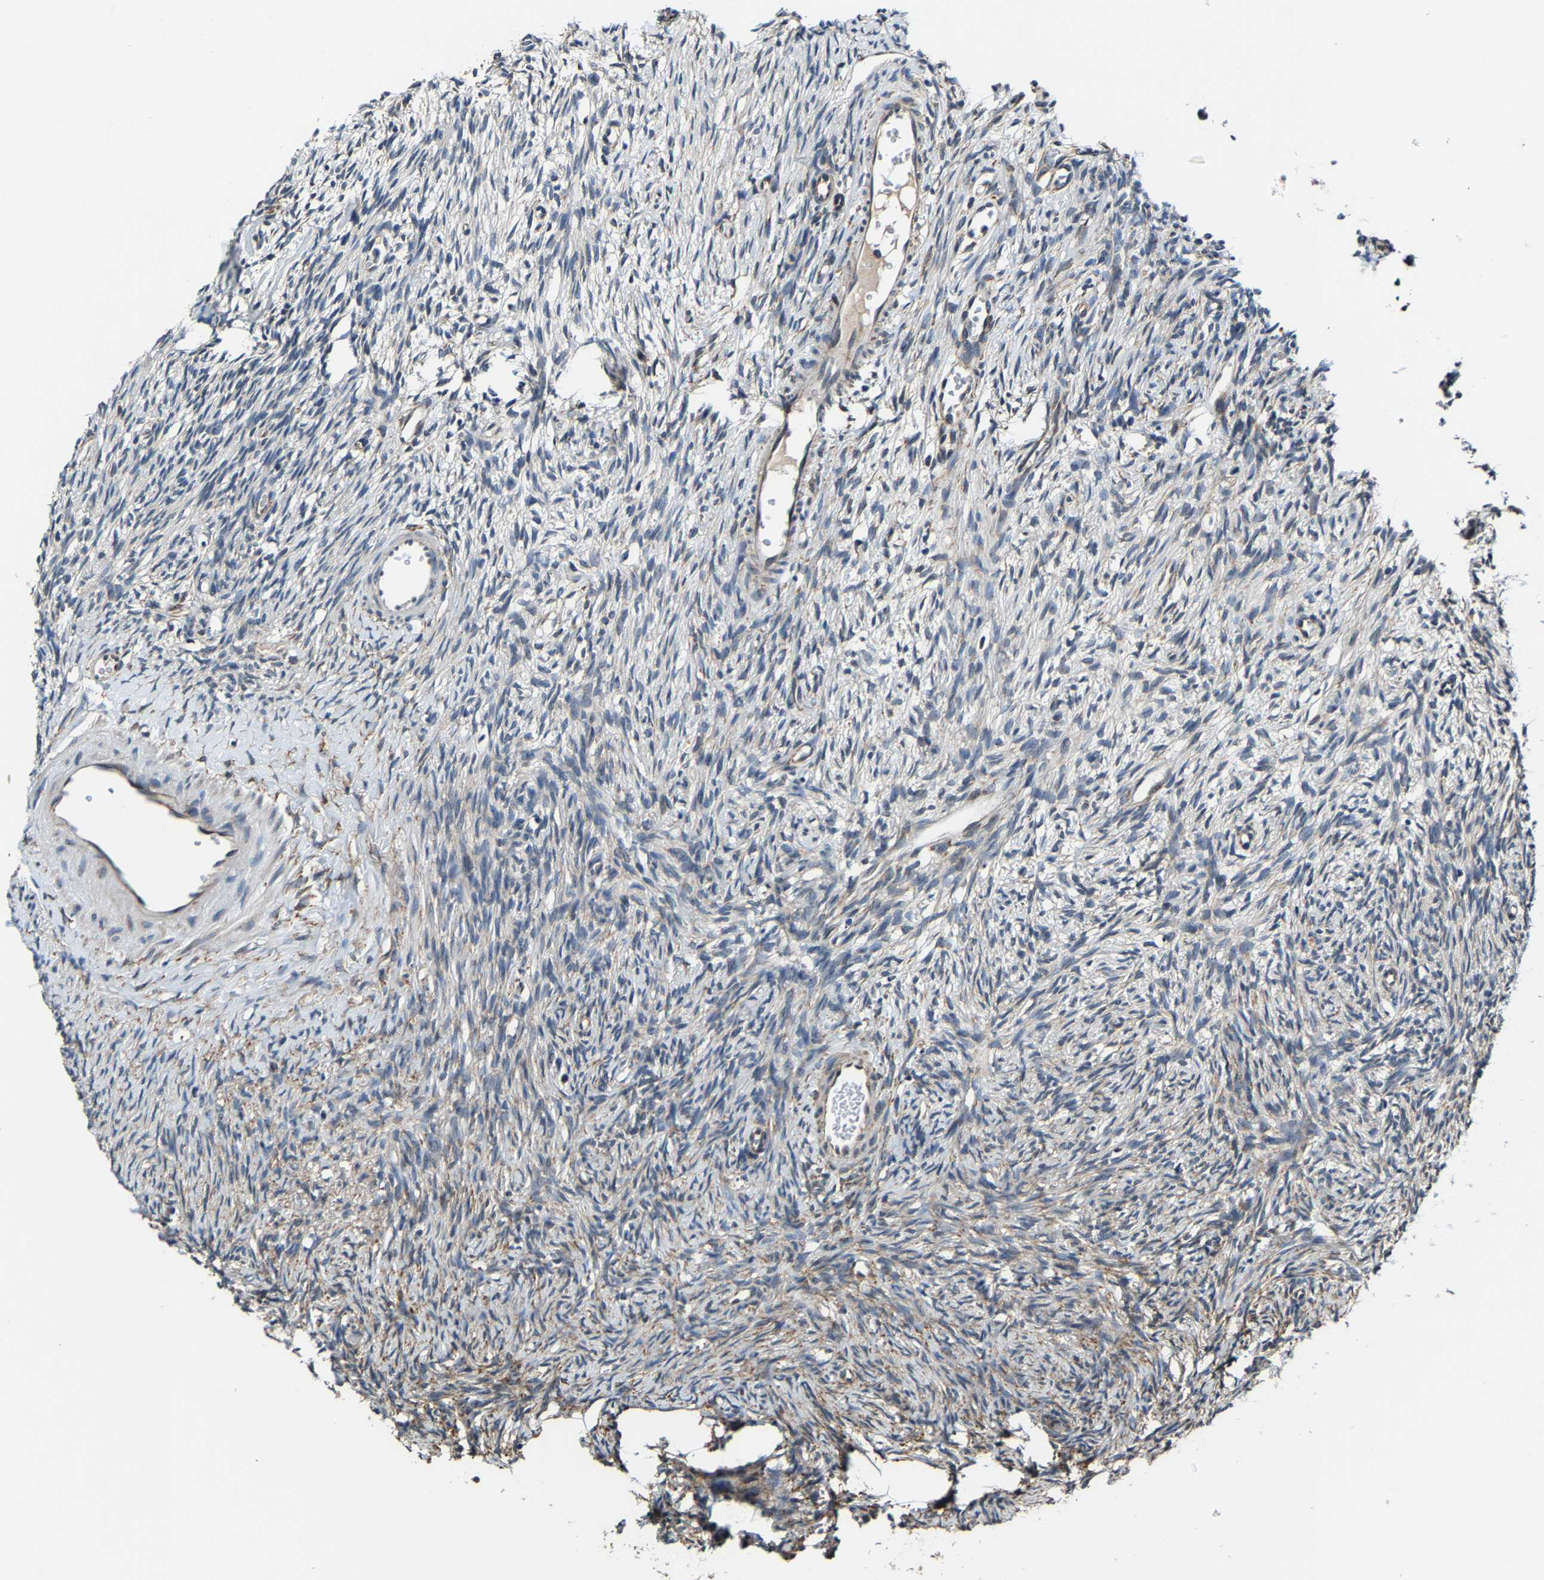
{"staining": {"intensity": "weak", "quantity": "25%-75%", "location": "cytoplasmic/membranous"}, "tissue": "ovary", "cell_type": "Ovarian stroma cells", "image_type": "normal", "snomed": [{"axis": "morphology", "description": "Normal tissue, NOS"}, {"axis": "topography", "description": "Ovary"}], "caption": "The micrograph shows a brown stain indicating the presence of a protein in the cytoplasmic/membranous of ovarian stroma cells in ovary. The staining was performed using DAB, with brown indicating positive protein expression. Nuclei are stained blue with hematoxylin.", "gene": "METTL1", "patient": {"sex": "female", "age": 33}}